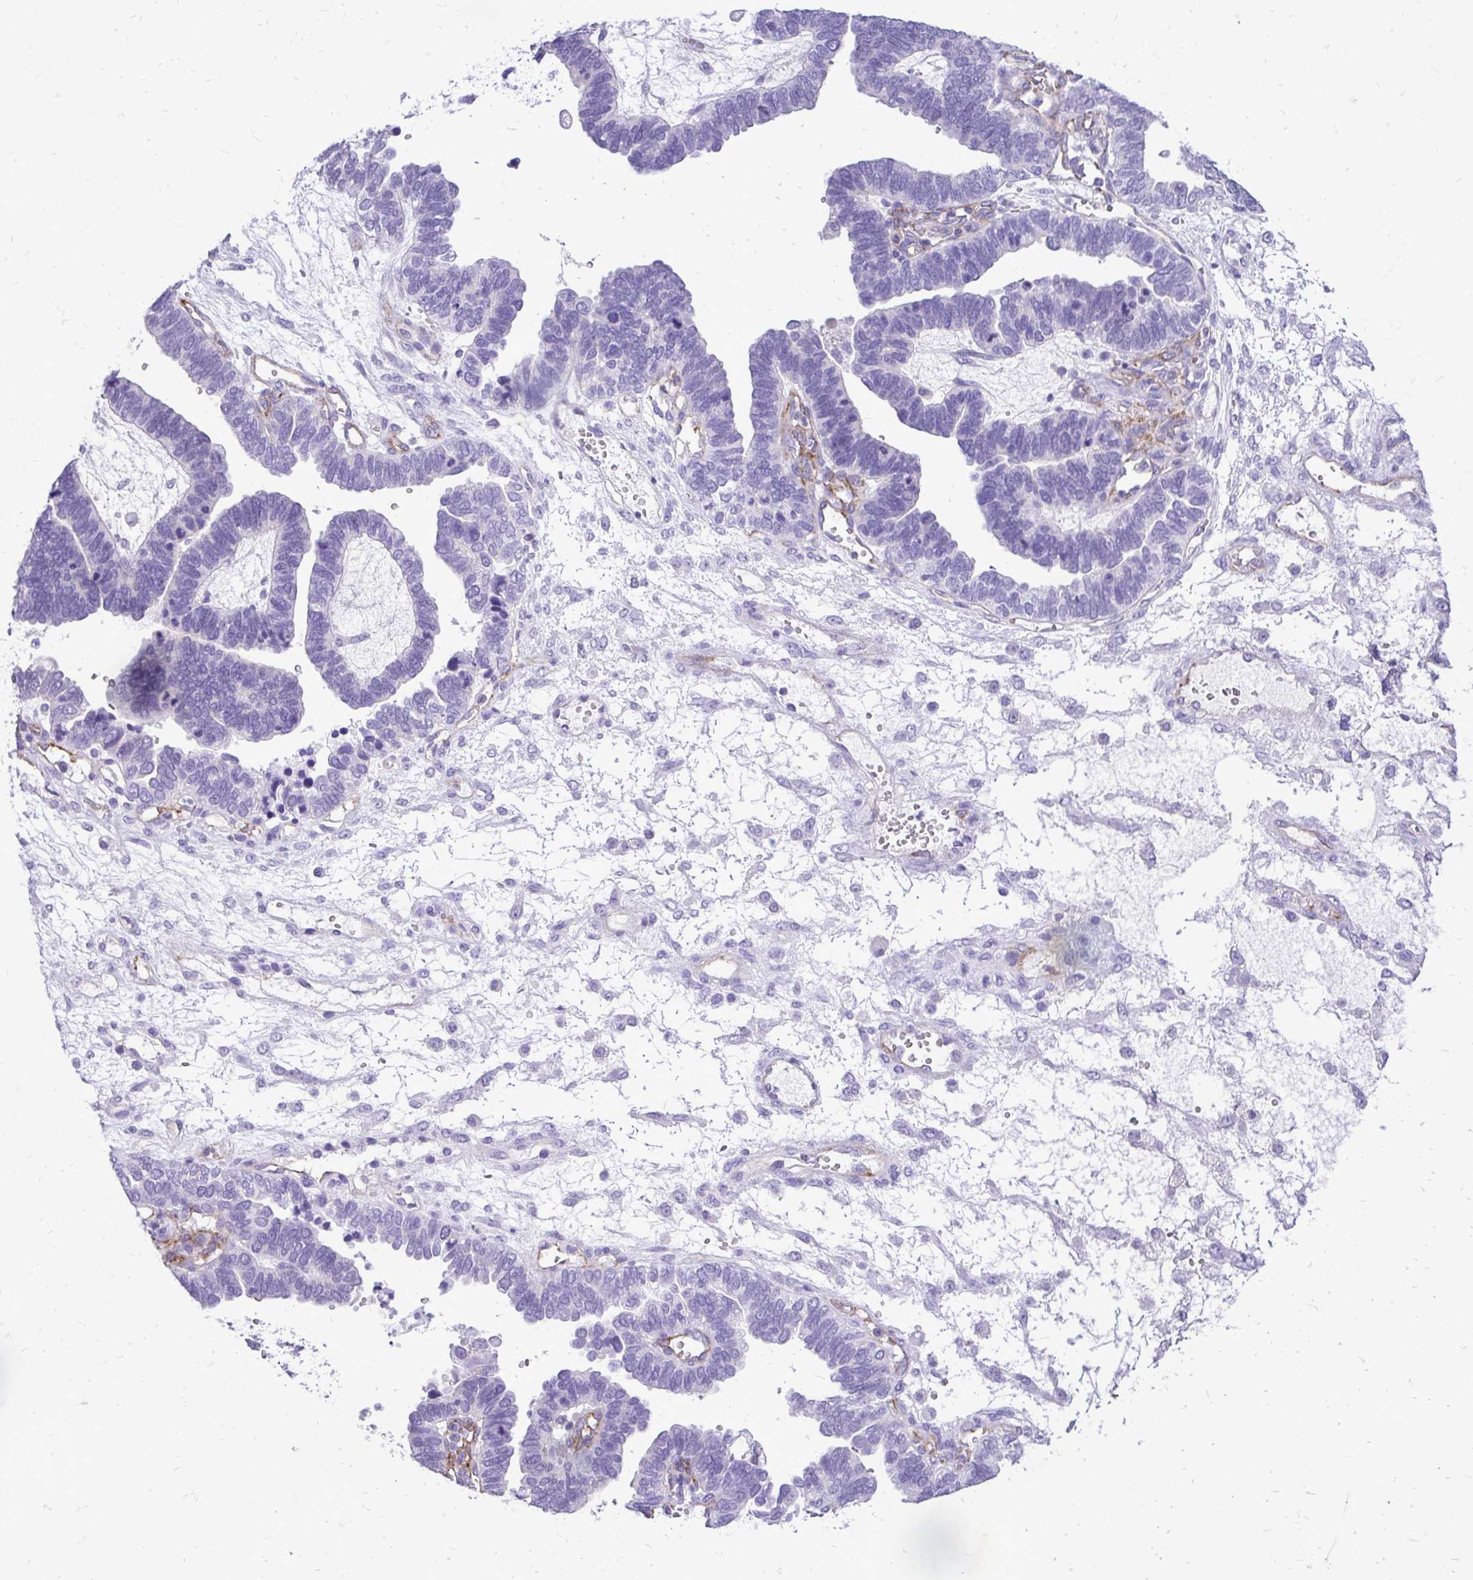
{"staining": {"intensity": "negative", "quantity": "none", "location": "none"}, "tissue": "ovarian cancer", "cell_type": "Tumor cells", "image_type": "cancer", "snomed": [{"axis": "morphology", "description": "Cystadenocarcinoma, serous, NOS"}, {"axis": "topography", "description": "Ovary"}], "caption": "IHC micrograph of neoplastic tissue: ovarian serous cystadenocarcinoma stained with DAB (3,3'-diaminobenzidine) exhibits no significant protein expression in tumor cells.", "gene": "PELI3", "patient": {"sex": "female", "age": 51}}